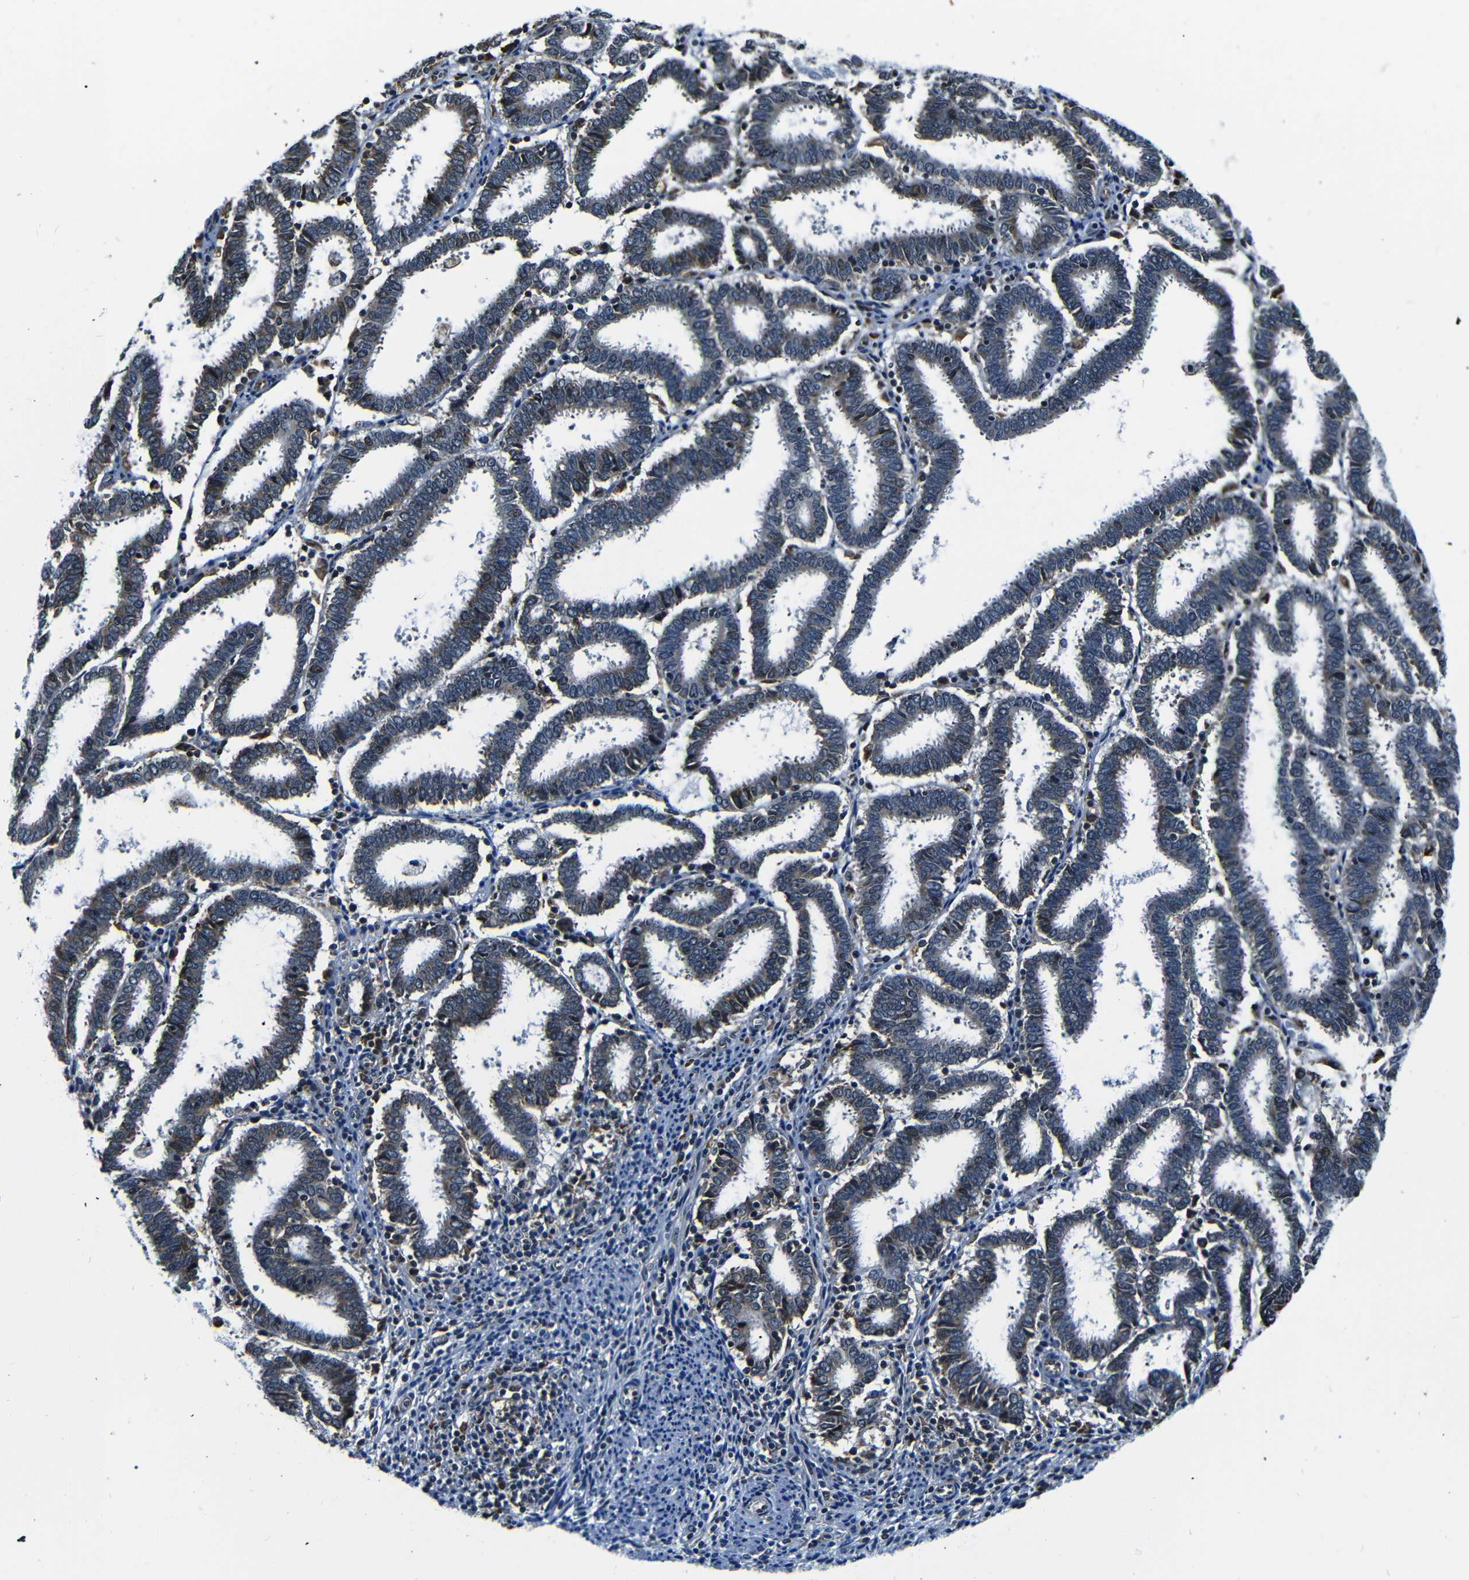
{"staining": {"intensity": "weak", "quantity": "25%-75%", "location": "cytoplasmic/membranous,nuclear"}, "tissue": "endometrial cancer", "cell_type": "Tumor cells", "image_type": "cancer", "snomed": [{"axis": "morphology", "description": "Adenocarcinoma, NOS"}, {"axis": "topography", "description": "Uterus"}], "caption": "High-power microscopy captured an IHC histopathology image of endometrial cancer, revealing weak cytoplasmic/membranous and nuclear expression in approximately 25%-75% of tumor cells. The protein of interest is stained brown, and the nuclei are stained in blue (DAB IHC with brightfield microscopy, high magnification).", "gene": "NCBP3", "patient": {"sex": "female", "age": 83}}